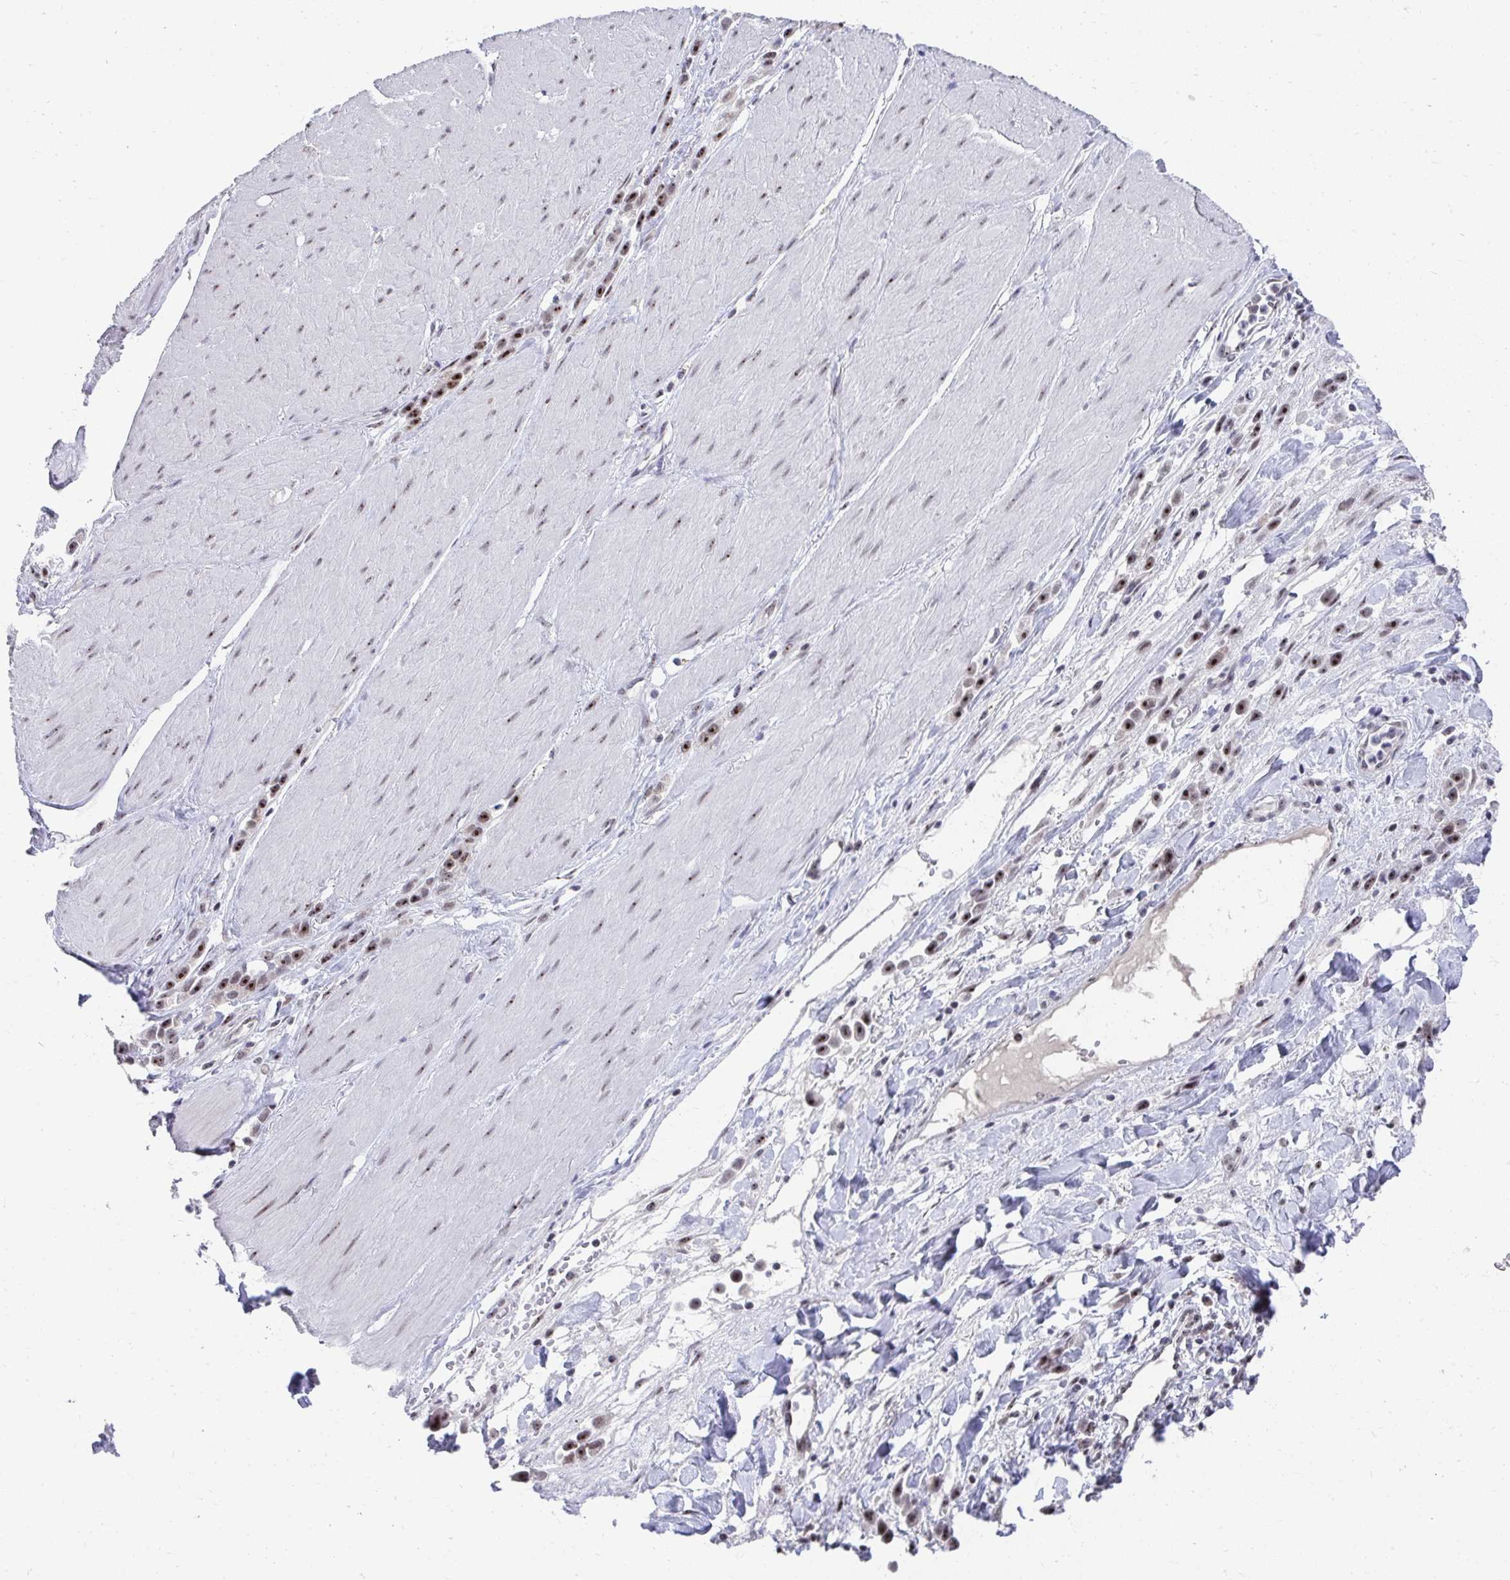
{"staining": {"intensity": "moderate", "quantity": ">75%", "location": "nuclear"}, "tissue": "stomach cancer", "cell_type": "Tumor cells", "image_type": "cancer", "snomed": [{"axis": "morphology", "description": "Adenocarcinoma, NOS"}, {"axis": "topography", "description": "Stomach"}], "caption": "Immunohistochemistry (IHC) (DAB) staining of adenocarcinoma (stomach) exhibits moderate nuclear protein expression in about >75% of tumor cells.", "gene": "HIRA", "patient": {"sex": "male", "age": 47}}